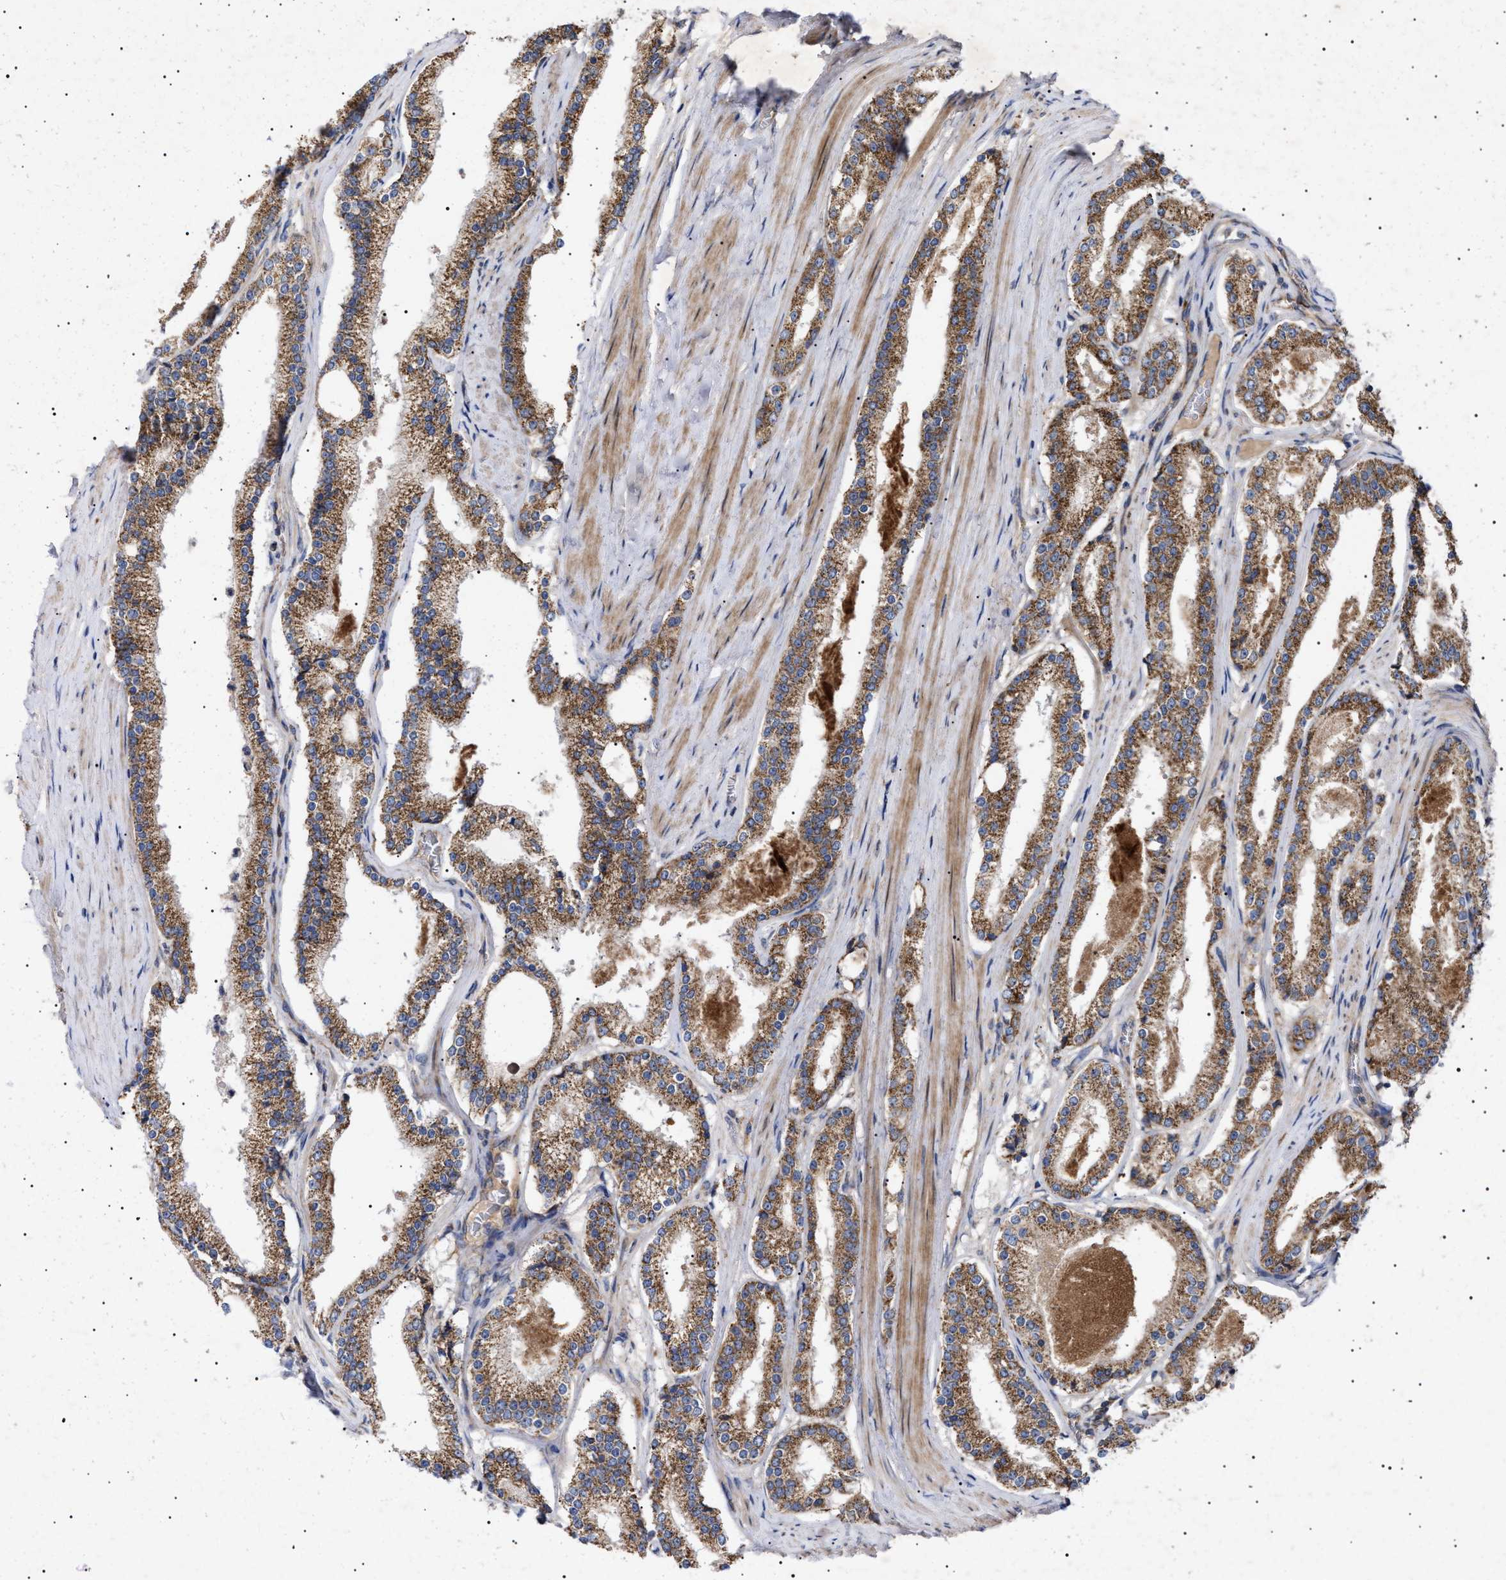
{"staining": {"intensity": "moderate", "quantity": ">75%", "location": "cytoplasmic/membranous"}, "tissue": "prostate cancer", "cell_type": "Tumor cells", "image_type": "cancer", "snomed": [{"axis": "morphology", "description": "Adenocarcinoma, Low grade"}, {"axis": "topography", "description": "Prostate"}], "caption": "Immunohistochemical staining of human prostate adenocarcinoma (low-grade) displays medium levels of moderate cytoplasmic/membranous staining in about >75% of tumor cells.", "gene": "MRPL10", "patient": {"sex": "male", "age": 70}}